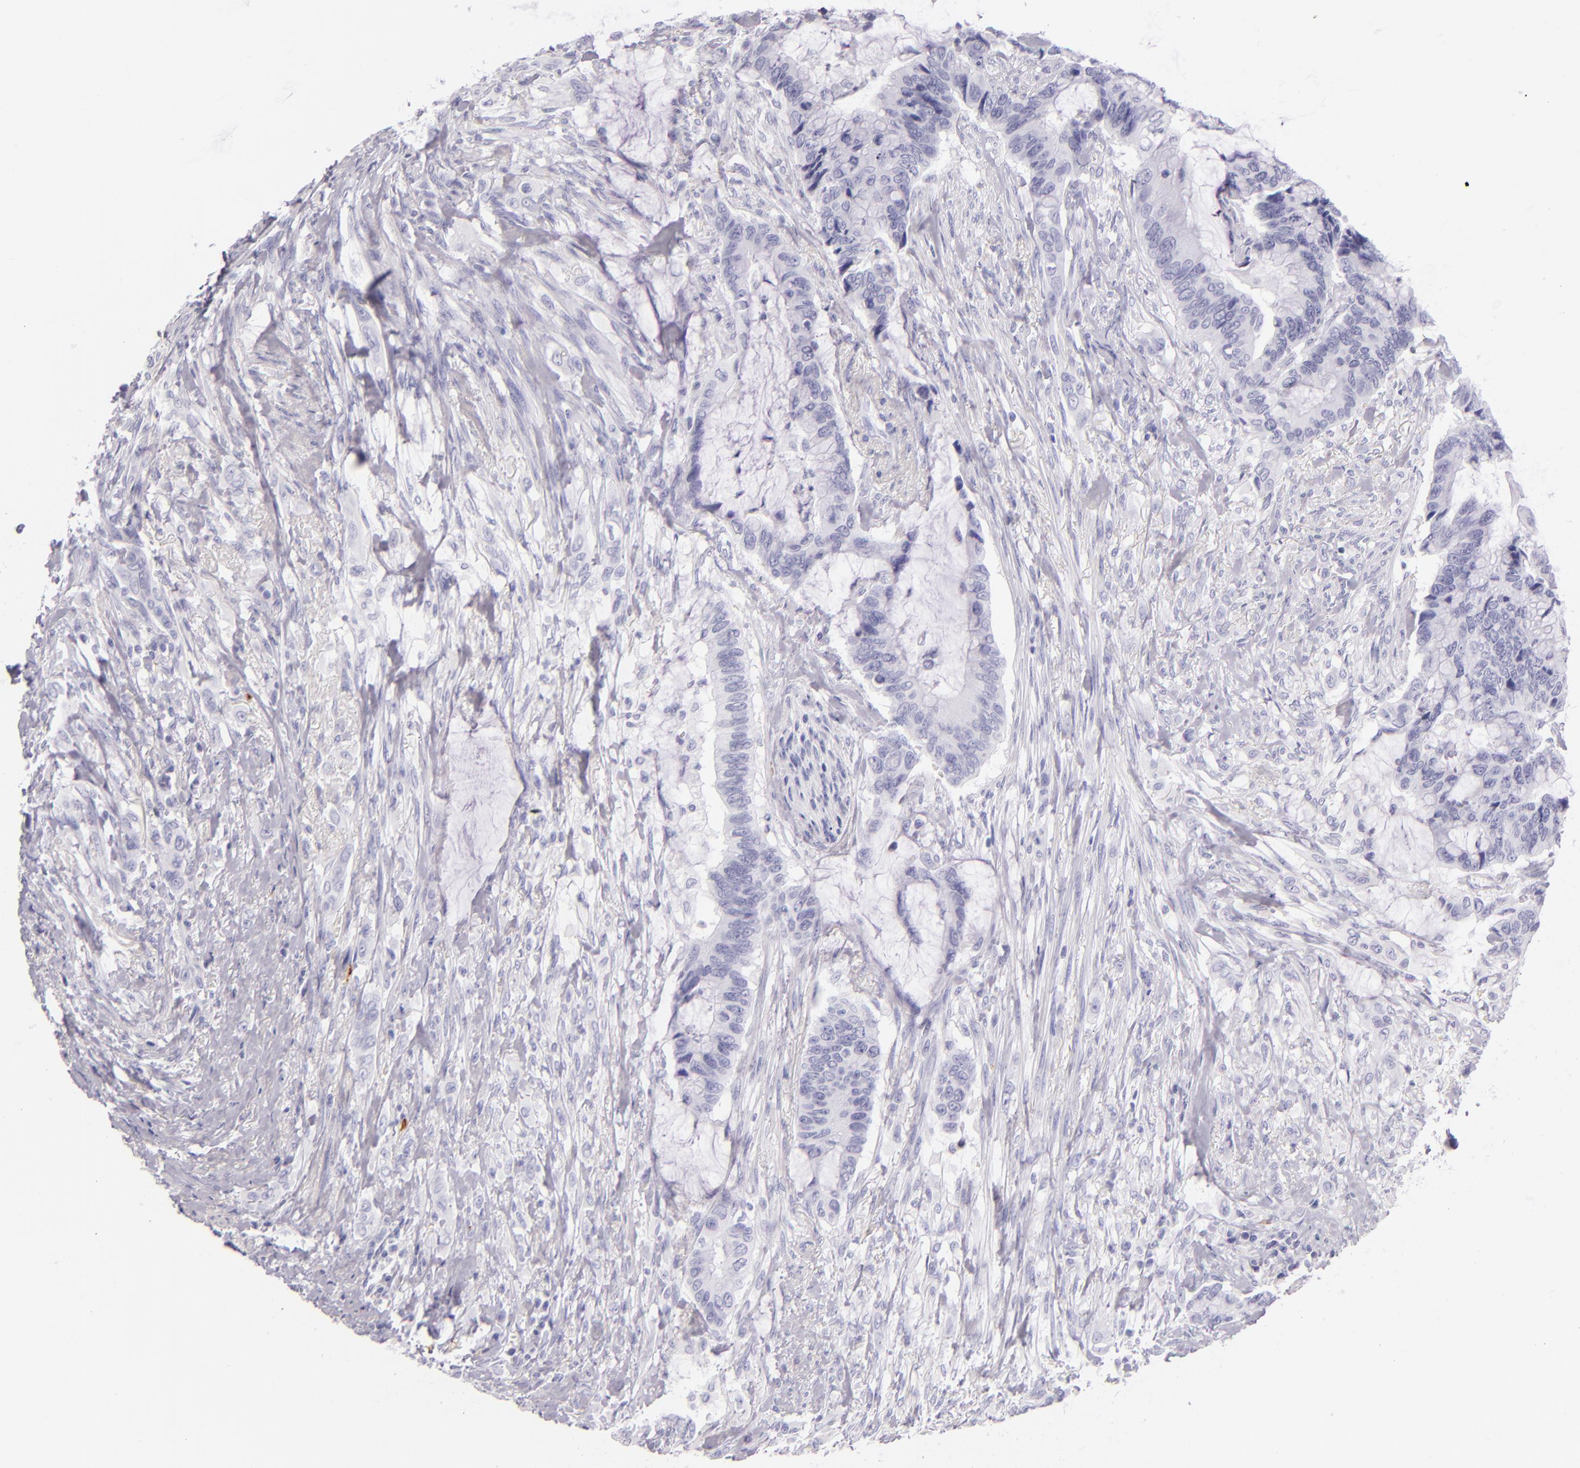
{"staining": {"intensity": "negative", "quantity": "none", "location": "none"}, "tissue": "colorectal cancer", "cell_type": "Tumor cells", "image_type": "cancer", "snomed": [{"axis": "morphology", "description": "Adenocarcinoma, NOS"}, {"axis": "topography", "description": "Rectum"}], "caption": "Immunohistochemistry (IHC) of colorectal adenocarcinoma demonstrates no positivity in tumor cells. Brightfield microscopy of immunohistochemistry stained with DAB (brown) and hematoxylin (blue), captured at high magnification.", "gene": "SELP", "patient": {"sex": "female", "age": 59}}